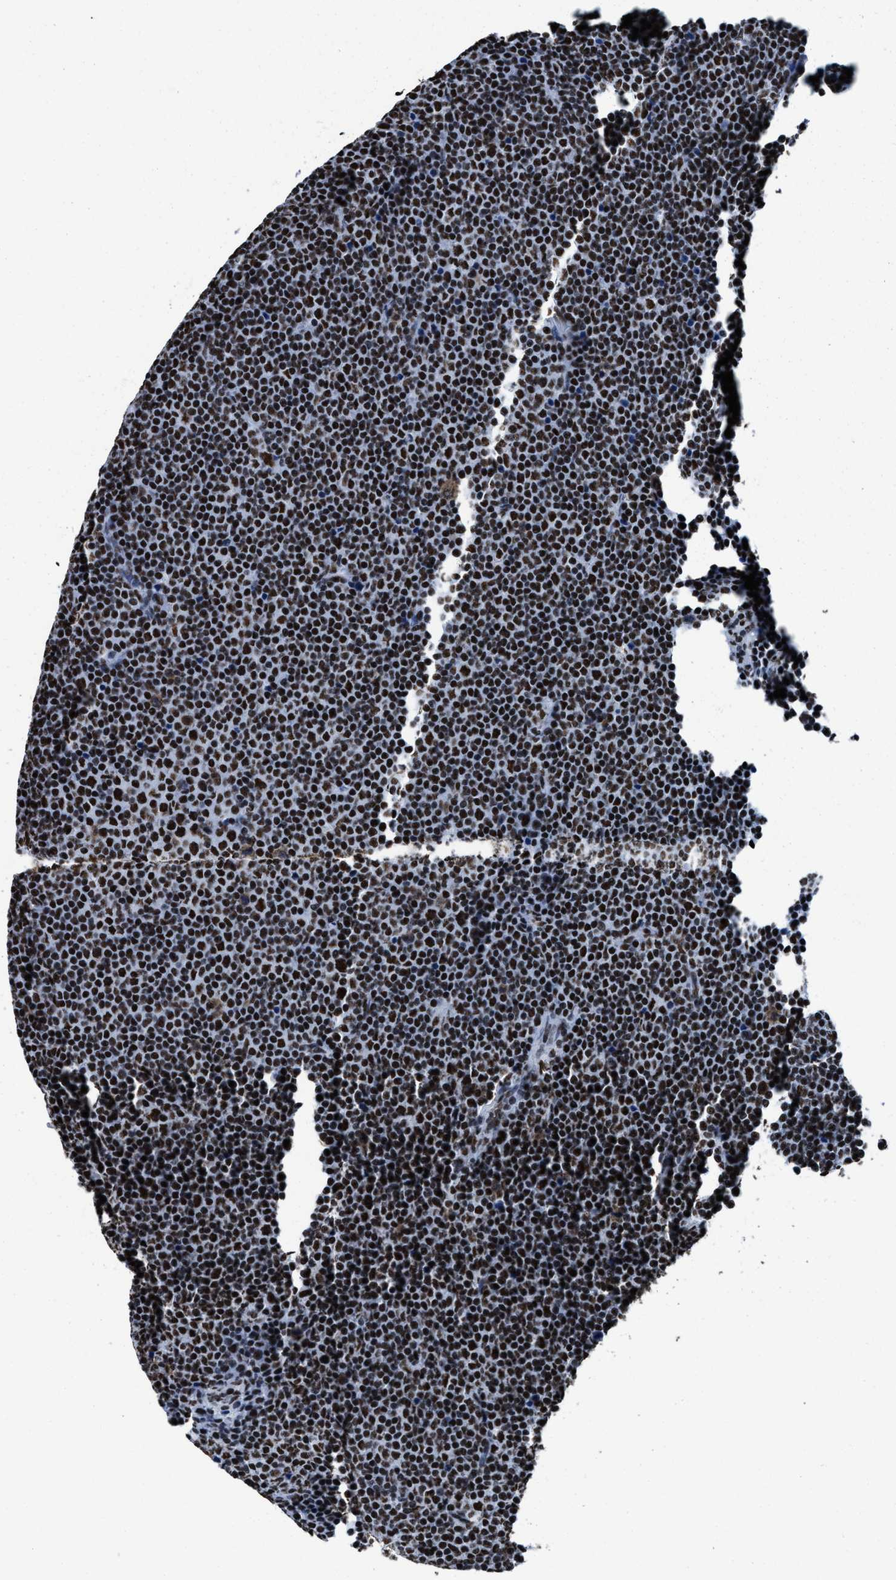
{"staining": {"intensity": "strong", "quantity": ">75%", "location": "nuclear"}, "tissue": "lymphoma", "cell_type": "Tumor cells", "image_type": "cancer", "snomed": [{"axis": "morphology", "description": "Malignant lymphoma, non-Hodgkin's type, Low grade"}, {"axis": "topography", "description": "Lymph node"}], "caption": "DAB immunohistochemical staining of lymphoma demonstrates strong nuclear protein expression in about >75% of tumor cells.", "gene": "SMARCC2", "patient": {"sex": "female", "age": 67}}